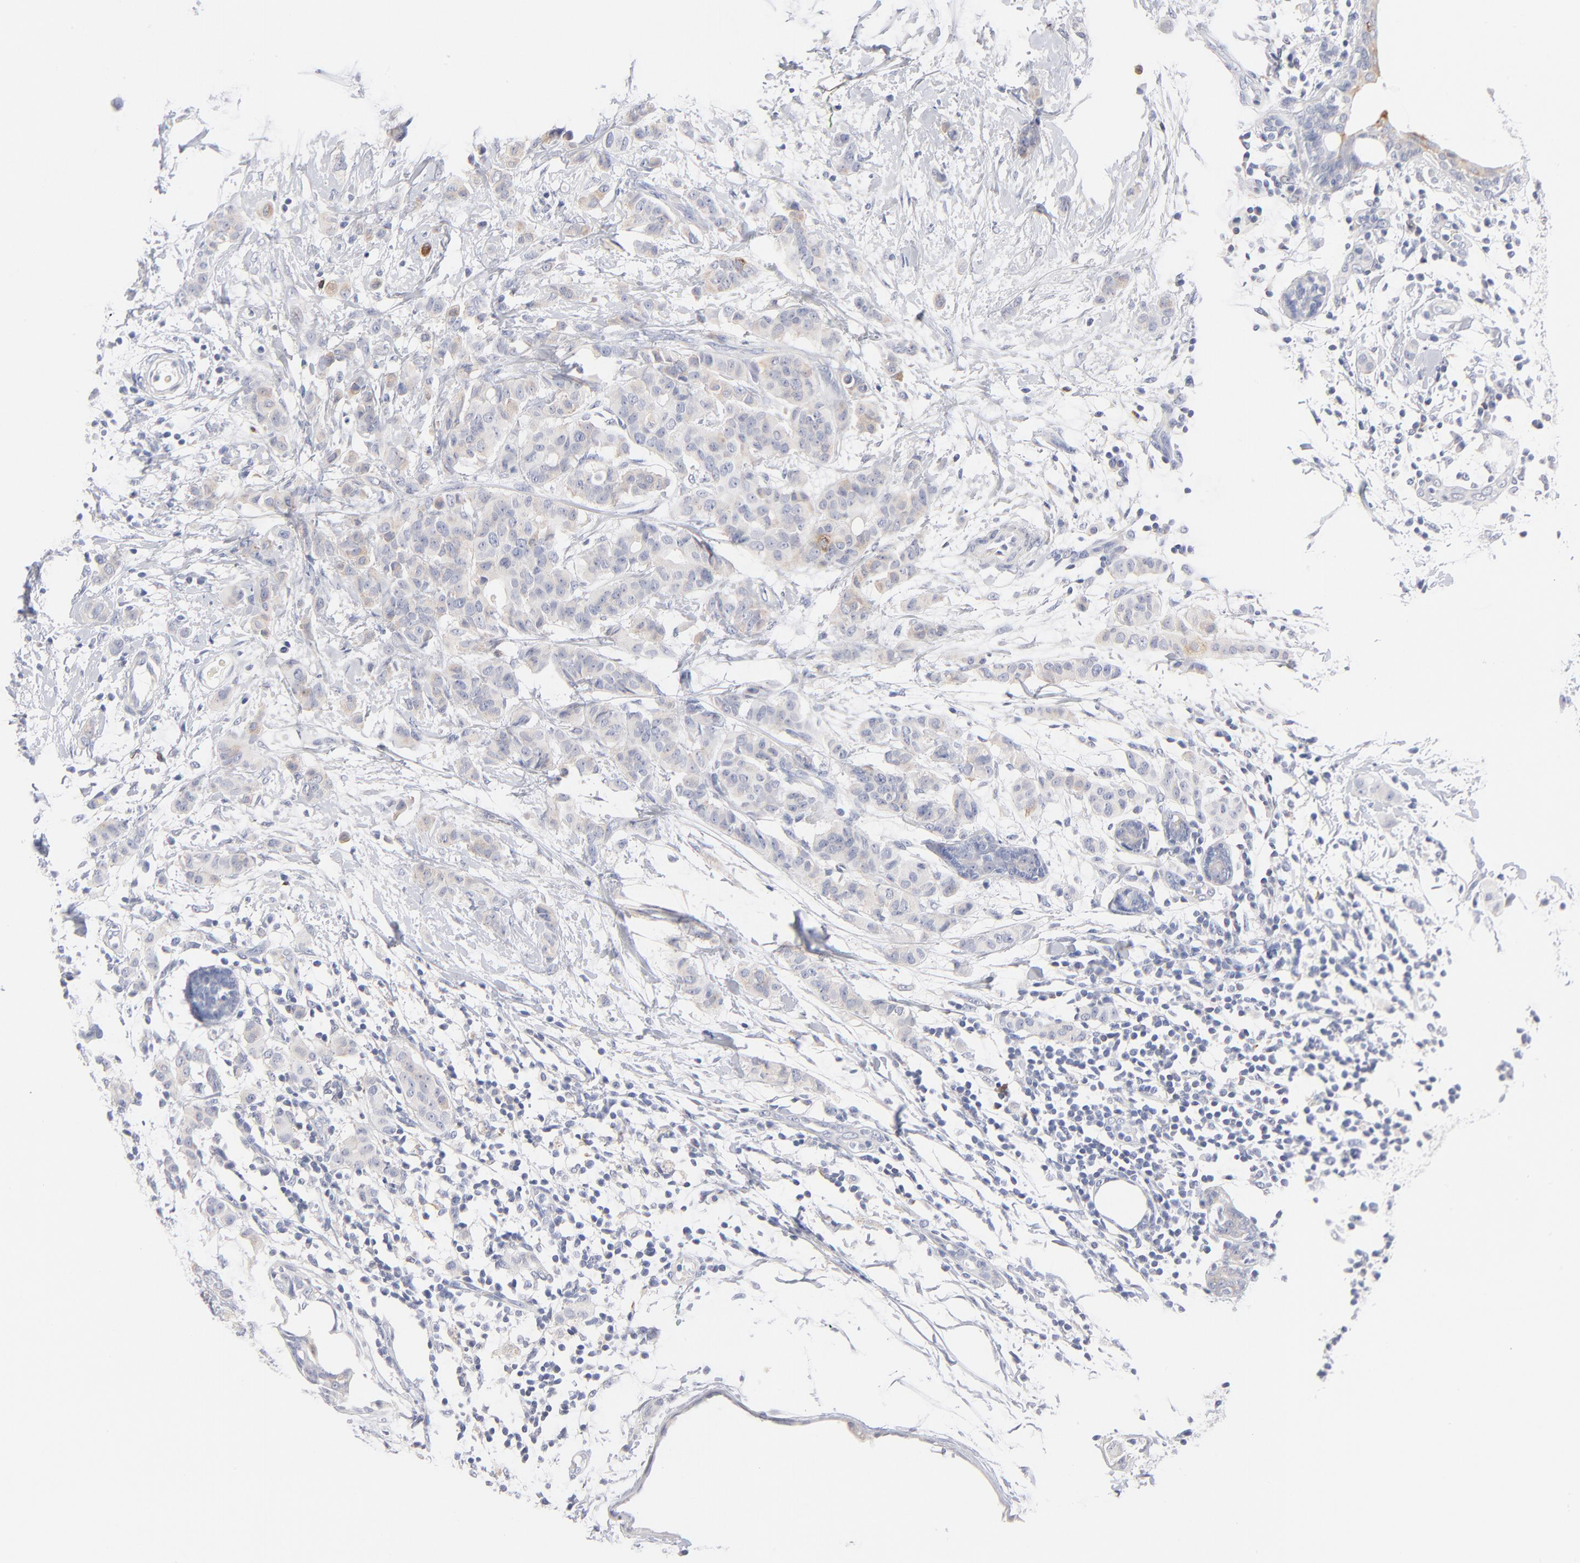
{"staining": {"intensity": "negative", "quantity": "none", "location": "none"}, "tissue": "breast cancer", "cell_type": "Tumor cells", "image_type": "cancer", "snomed": [{"axis": "morphology", "description": "Duct carcinoma"}, {"axis": "topography", "description": "Breast"}], "caption": "This is a image of immunohistochemistry (IHC) staining of breast invasive ductal carcinoma, which shows no expression in tumor cells.", "gene": "MID1", "patient": {"sex": "female", "age": 40}}